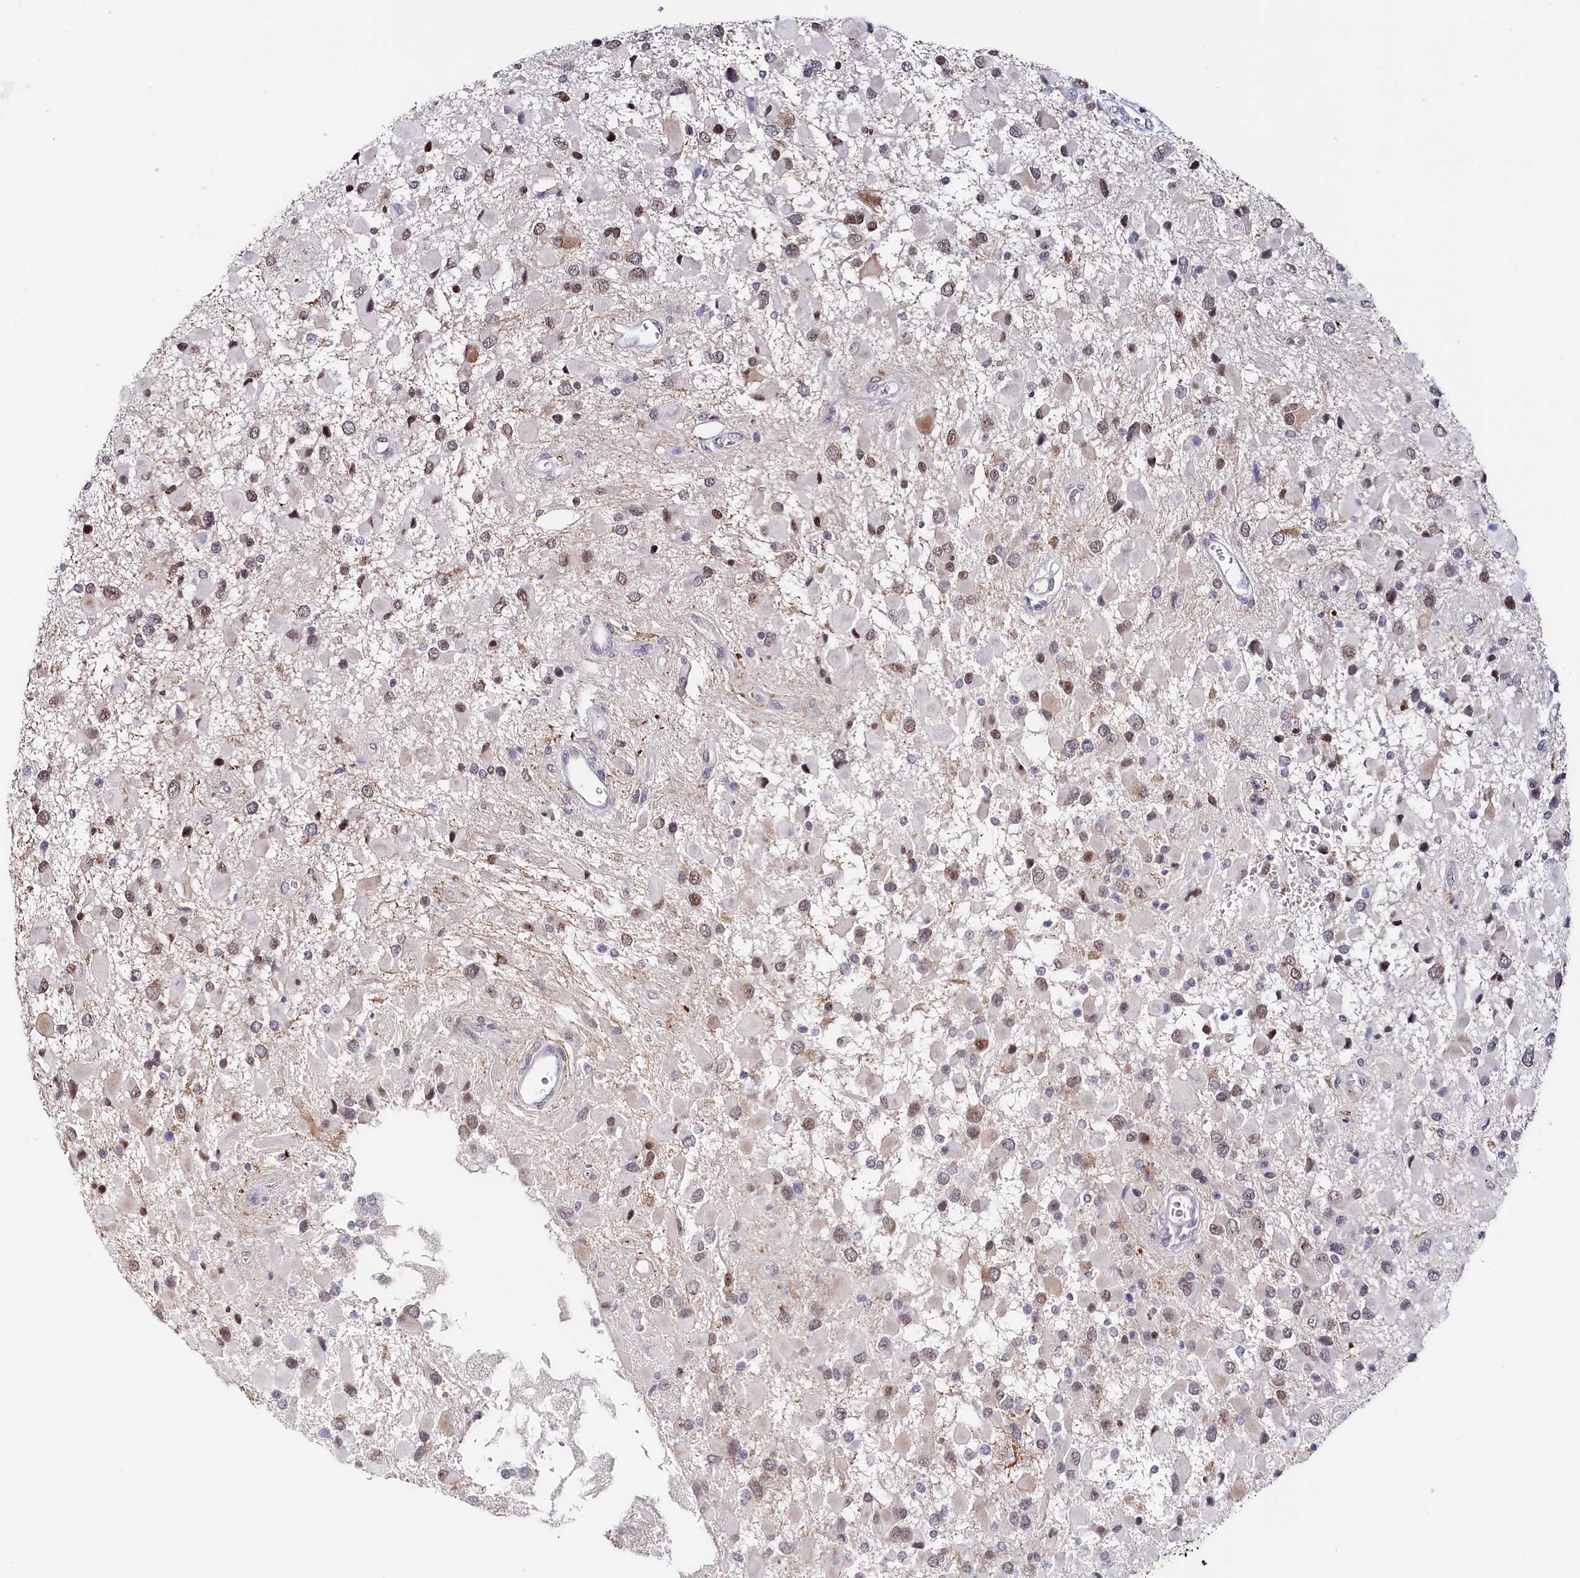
{"staining": {"intensity": "moderate", "quantity": ">75%", "location": "nuclear"}, "tissue": "glioma", "cell_type": "Tumor cells", "image_type": "cancer", "snomed": [{"axis": "morphology", "description": "Glioma, malignant, High grade"}, {"axis": "topography", "description": "Brain"}], "caption": "Malignant high-grade glioma was stained to show a protein in brown. There is medium levels of moderate nuclear staining in approximately >75% of tumor cells. Ihc stains the protein of interest in brown and the nuclei are stained blue.", "gene": "TIGD4", "patient": {"sex": "male", "age": 53}}